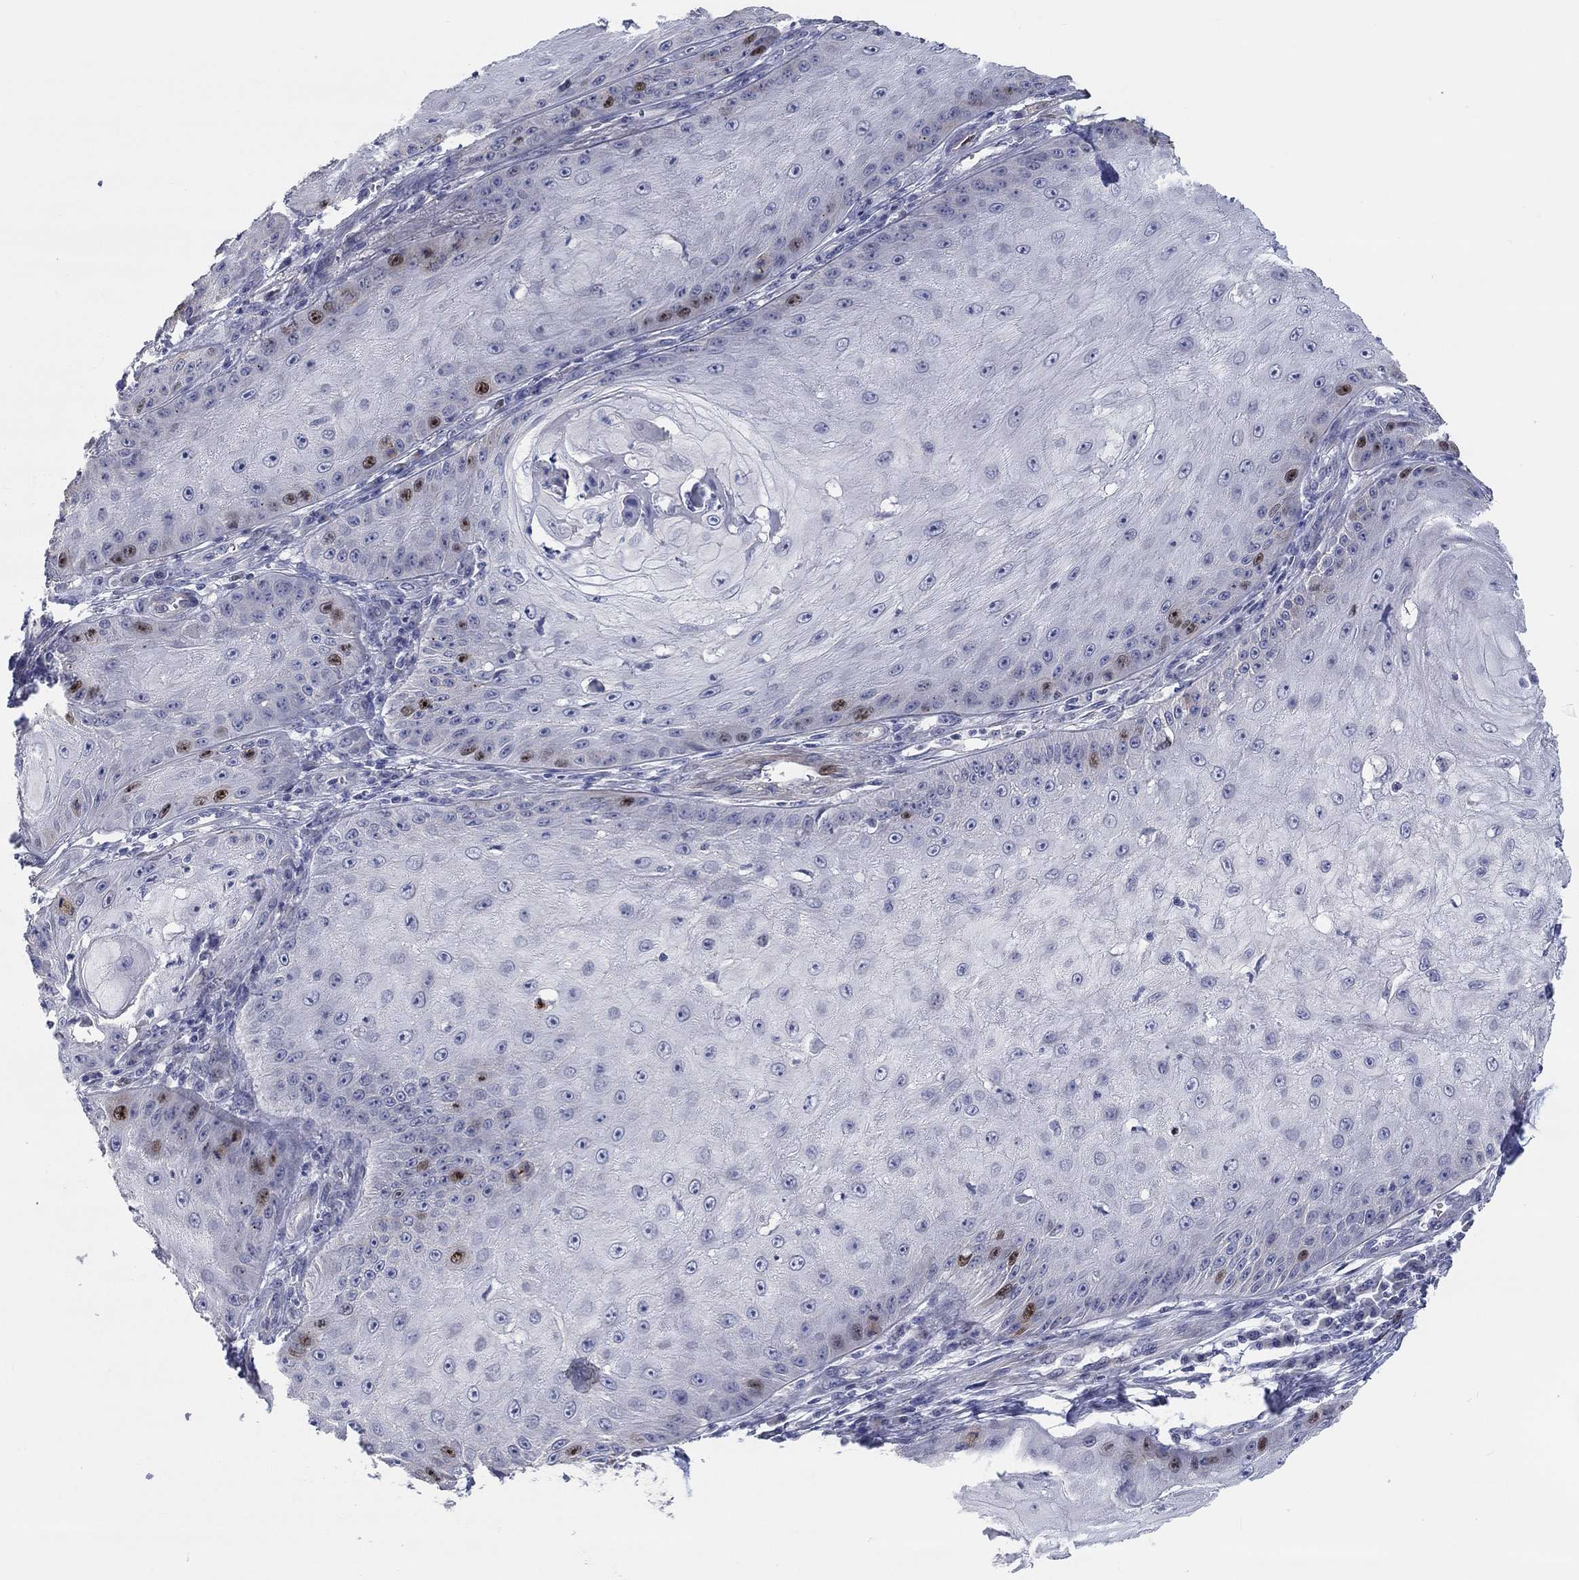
{"staining": {"intensity": "strong", "quantity": "<25%", "location": "nuclear"}, "tissue": "skin cancer", "cell_type": "Tumor cells", "image_type": "cancer", "snomed": [{"axis": "morphology", "description": "Squamous cell carcinoma, NOS"}, {"axis": "topography", "description": "Skin"}], "caption": "Squamous cell carcinoma (skin) stained with a protein marker reveals strong staining in tumor cells.", "gene": "PRC1", "patient": {"sex": "male", "age": 70}}